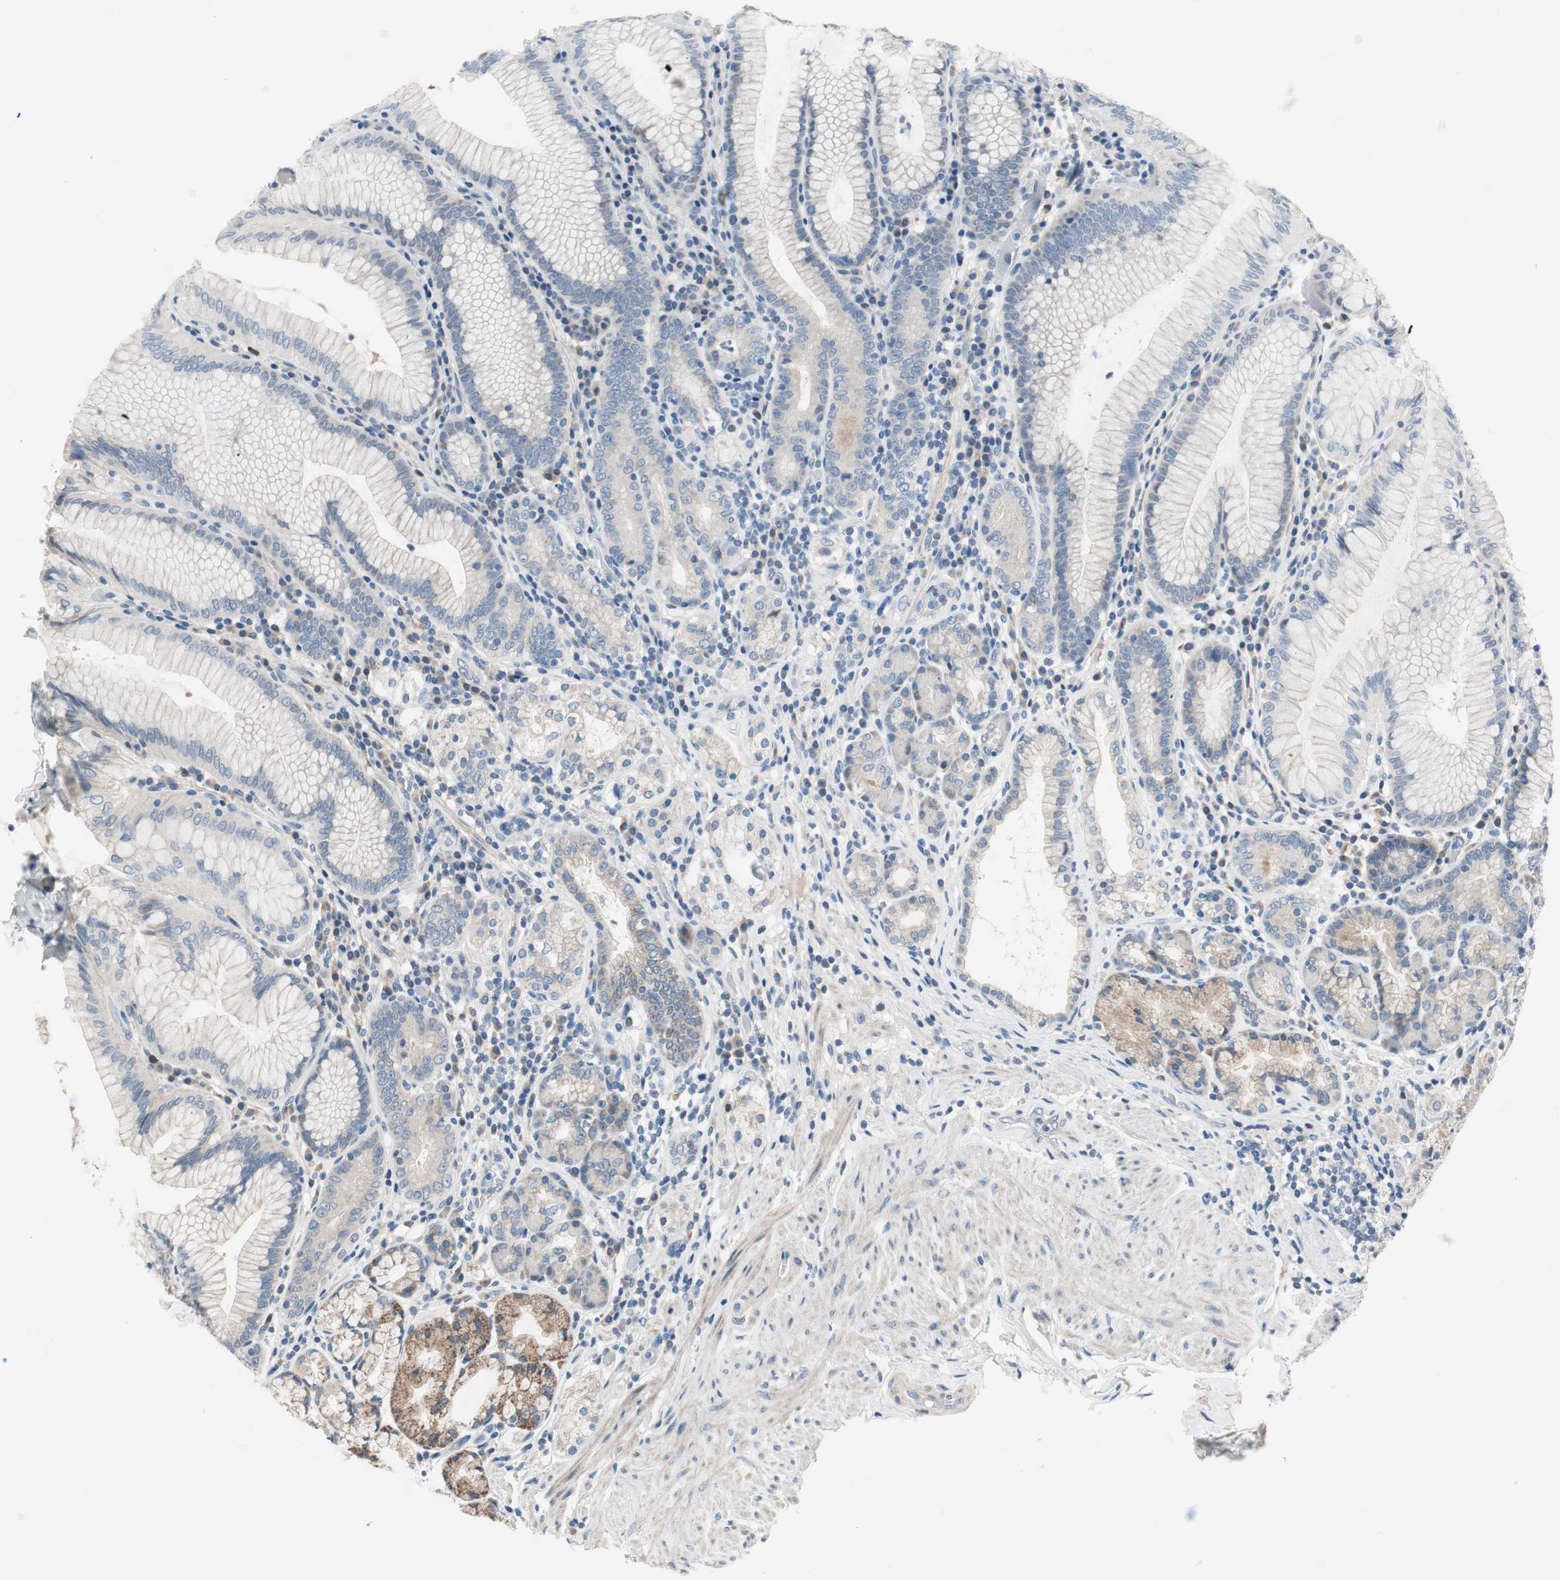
{"staining": {"intensity": "weak", "quantity": "25%-75%", "location": "cytoplasmic/membranous"}, "tissue": "stomach", "cell_type": "Glandular cells", "image_type": "normal", "snomed": [{"axis": "morphology", "description": "Normal tissue, NOS"}, {"axis": "topography", "description": "Stomach, lower"}], "caption": "Immunohistochemistry image of benign stomach: human stomach stained using IHC reveals low levels of weak protein expression localized specifically in the cytoplasmic/membranous of glandular cells, appearing as a cytoplasmic/membranous brown color.", "gene": "TACR3", "patient": {"sex": "female", "age": 76}}